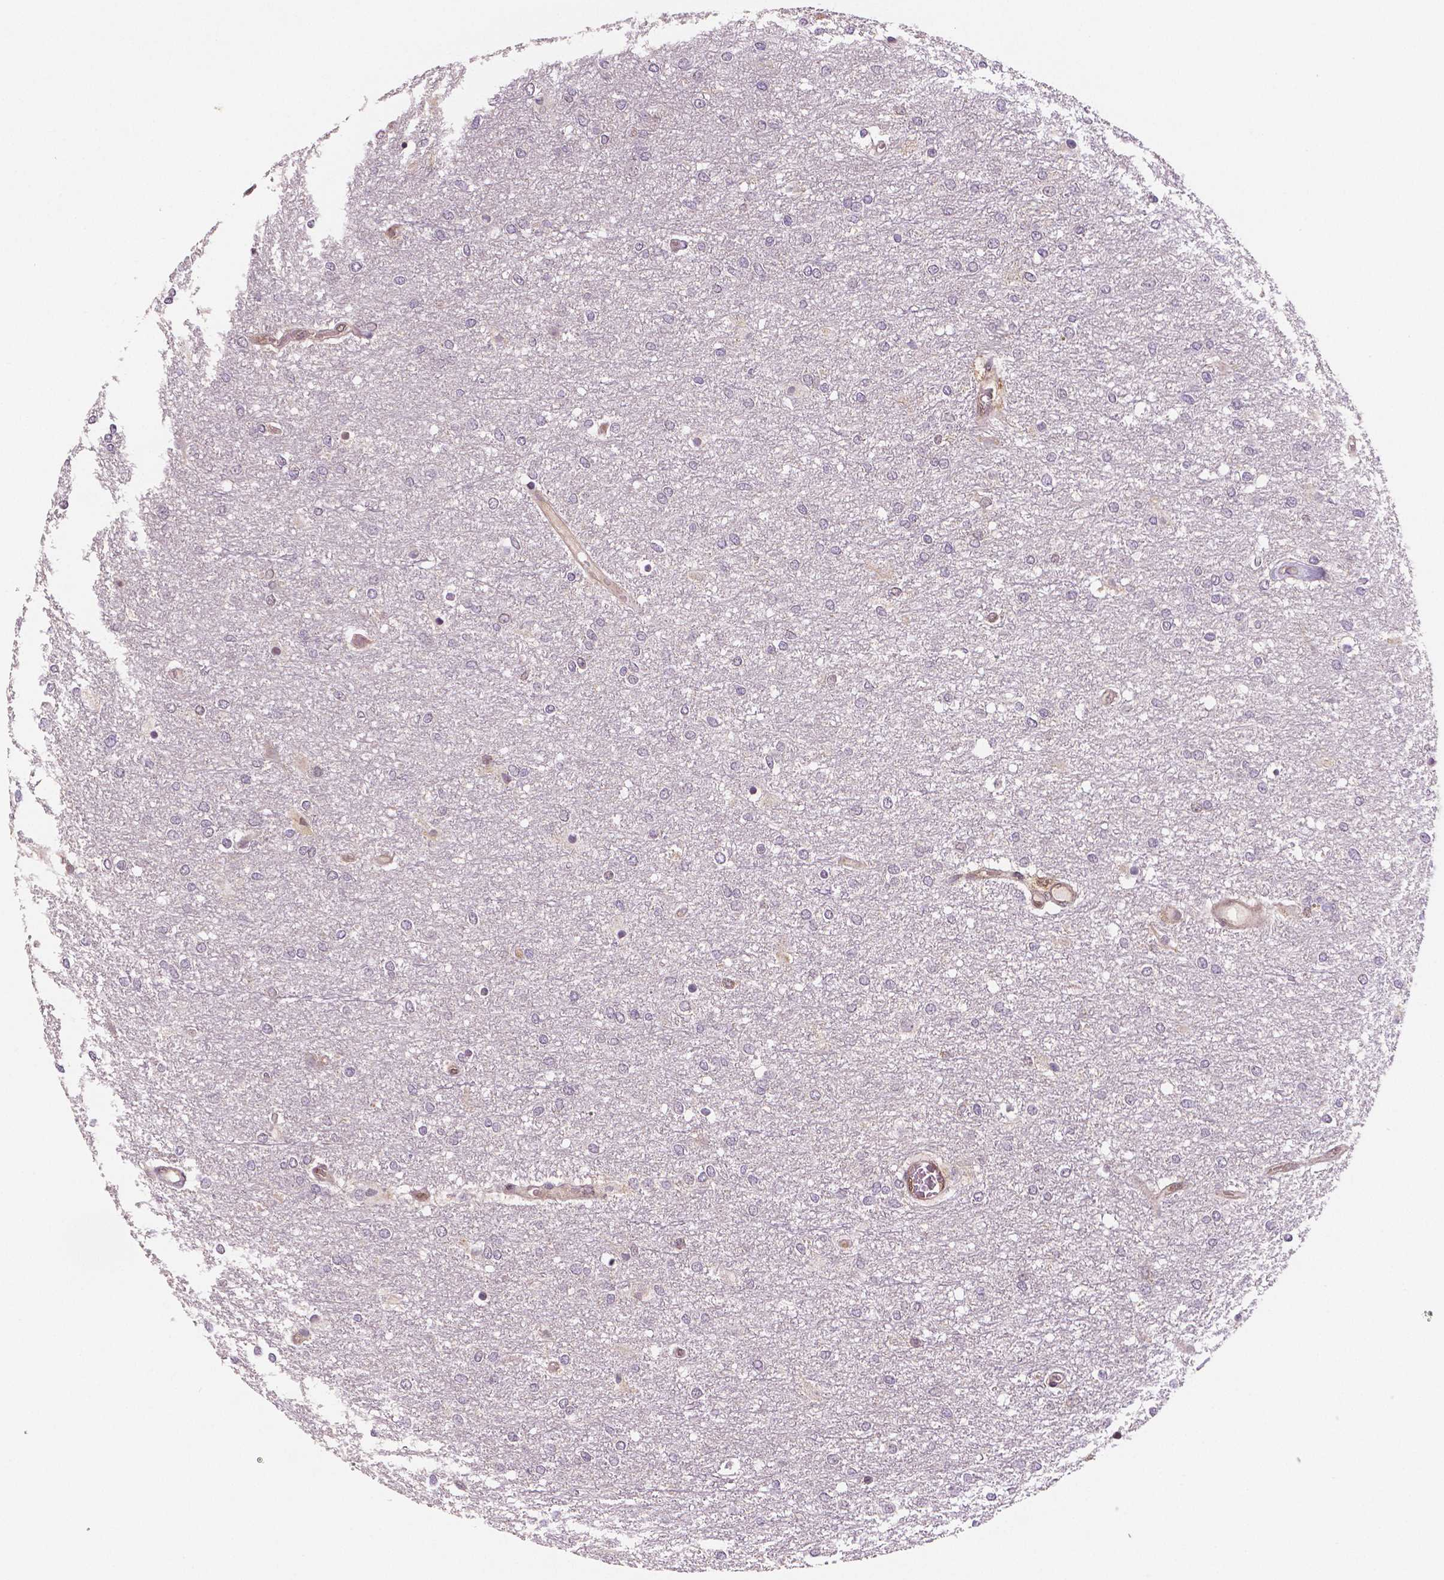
{"staining": {"intensity": "negative", "quantity": "none", "location": "none"}, "tissue": "glioma", "cell_type": "Tumor cells", "image_type": "cancer", "snomed": [{"axis": "morphology", "description": "Glioma, malignant, High grade"}, {"axis": "topography", "description": "Brain"}], "caption": "Immunohistochemistry (IHC) of malignant glioma (high-grade) reveals no staining in tumor cells.", "gene": "STAT3", "patient": {"sex": "female", "age": 61}}